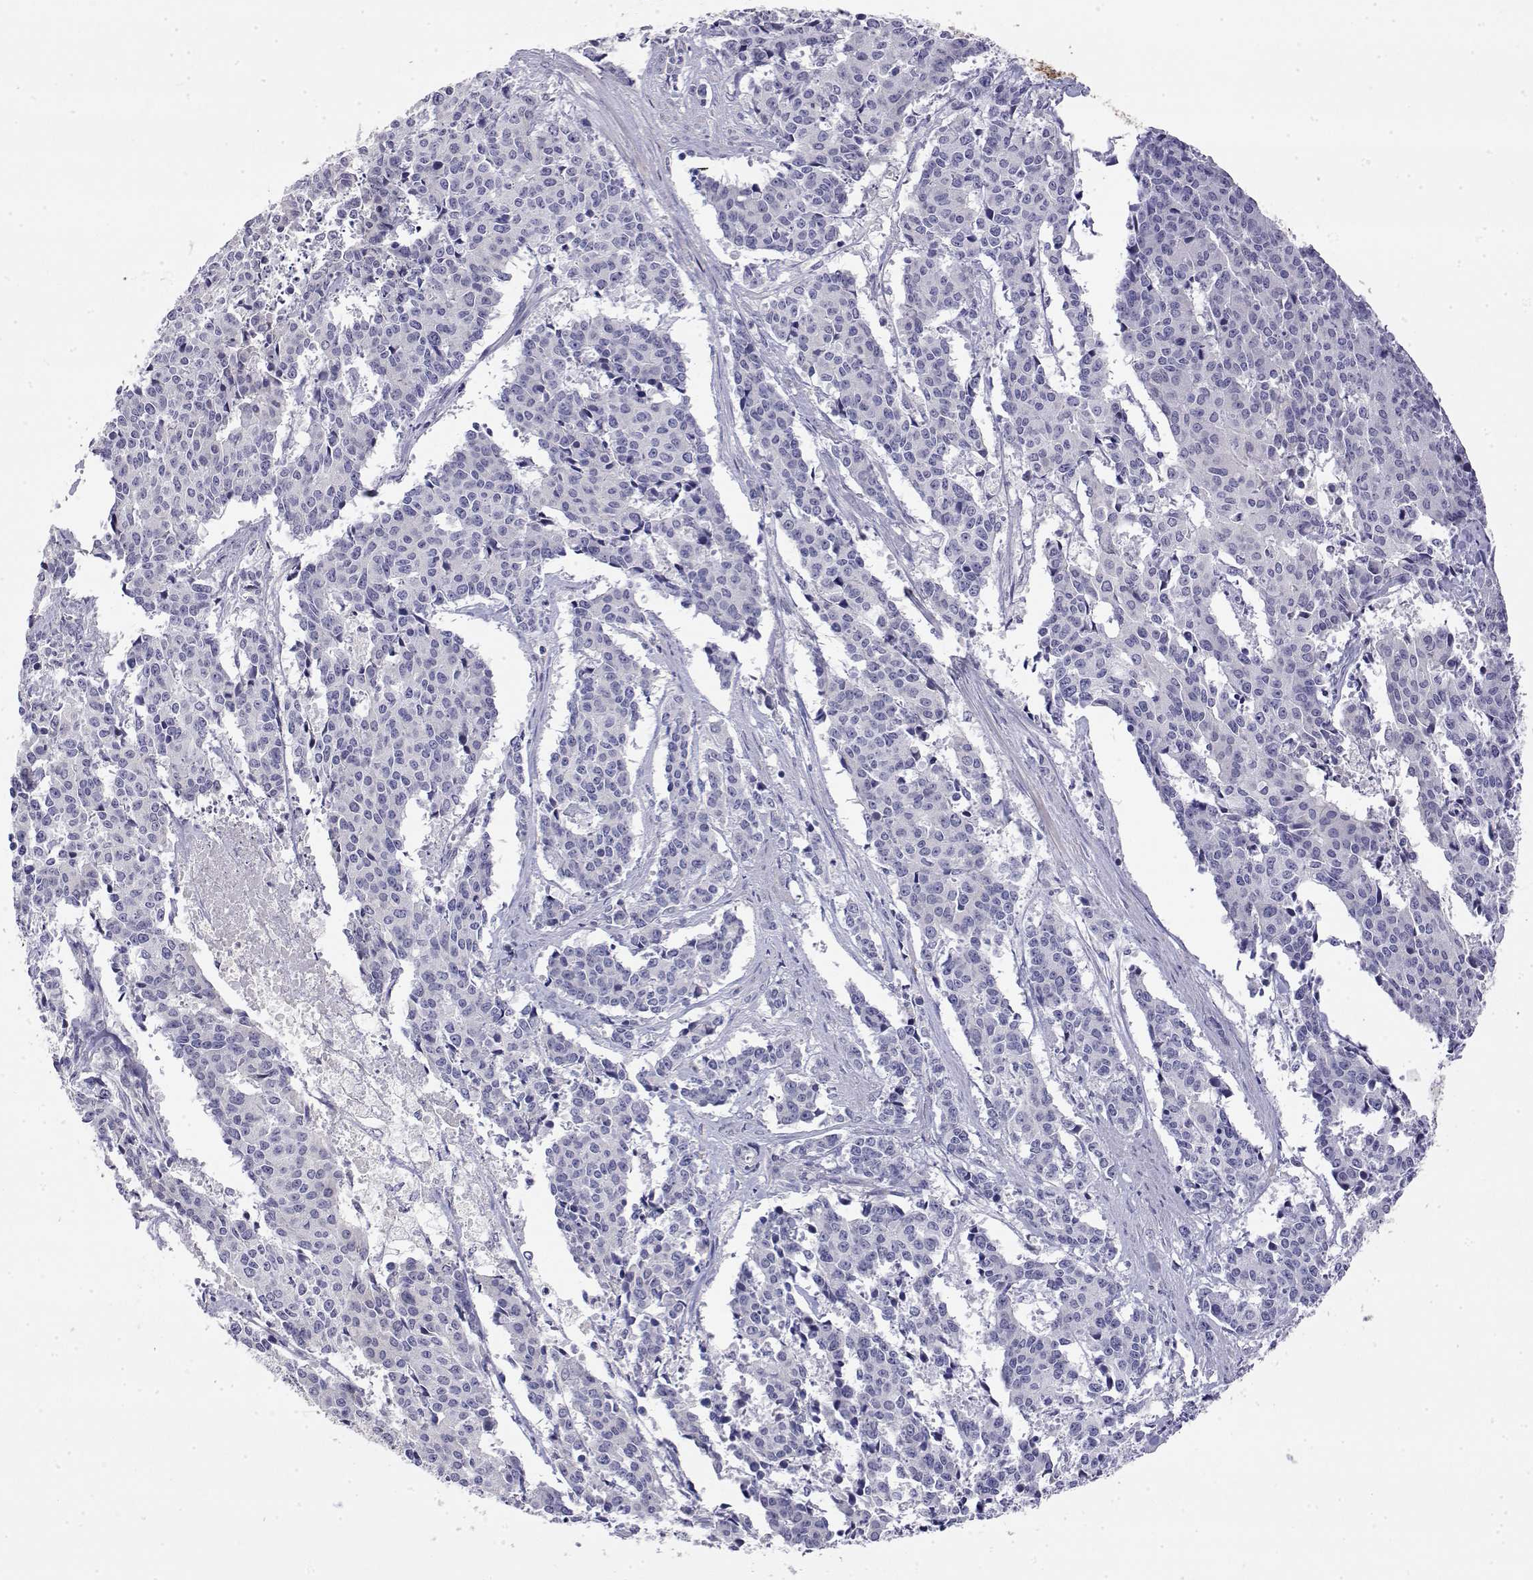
{"staining": {"intensity": "negative", "quantity": "none", "location": "none"}, "tissue": "cervical cancer", "cell_type": "Tumor cells", "image_type": "cancer", "snomed": [{"axis": "morphology", "description": "Squamous cell carcinoma, NOS"}, {"axis": "topography", "description": "Cervix"}], "caption": "Immunohistochemistry of cervical squamous cell carcinoma demonstrates no staining in tumor cells. Nuclei are stained in blue.", "gene": "LY6D", "patient": {"sex": "female", "age": 28}}